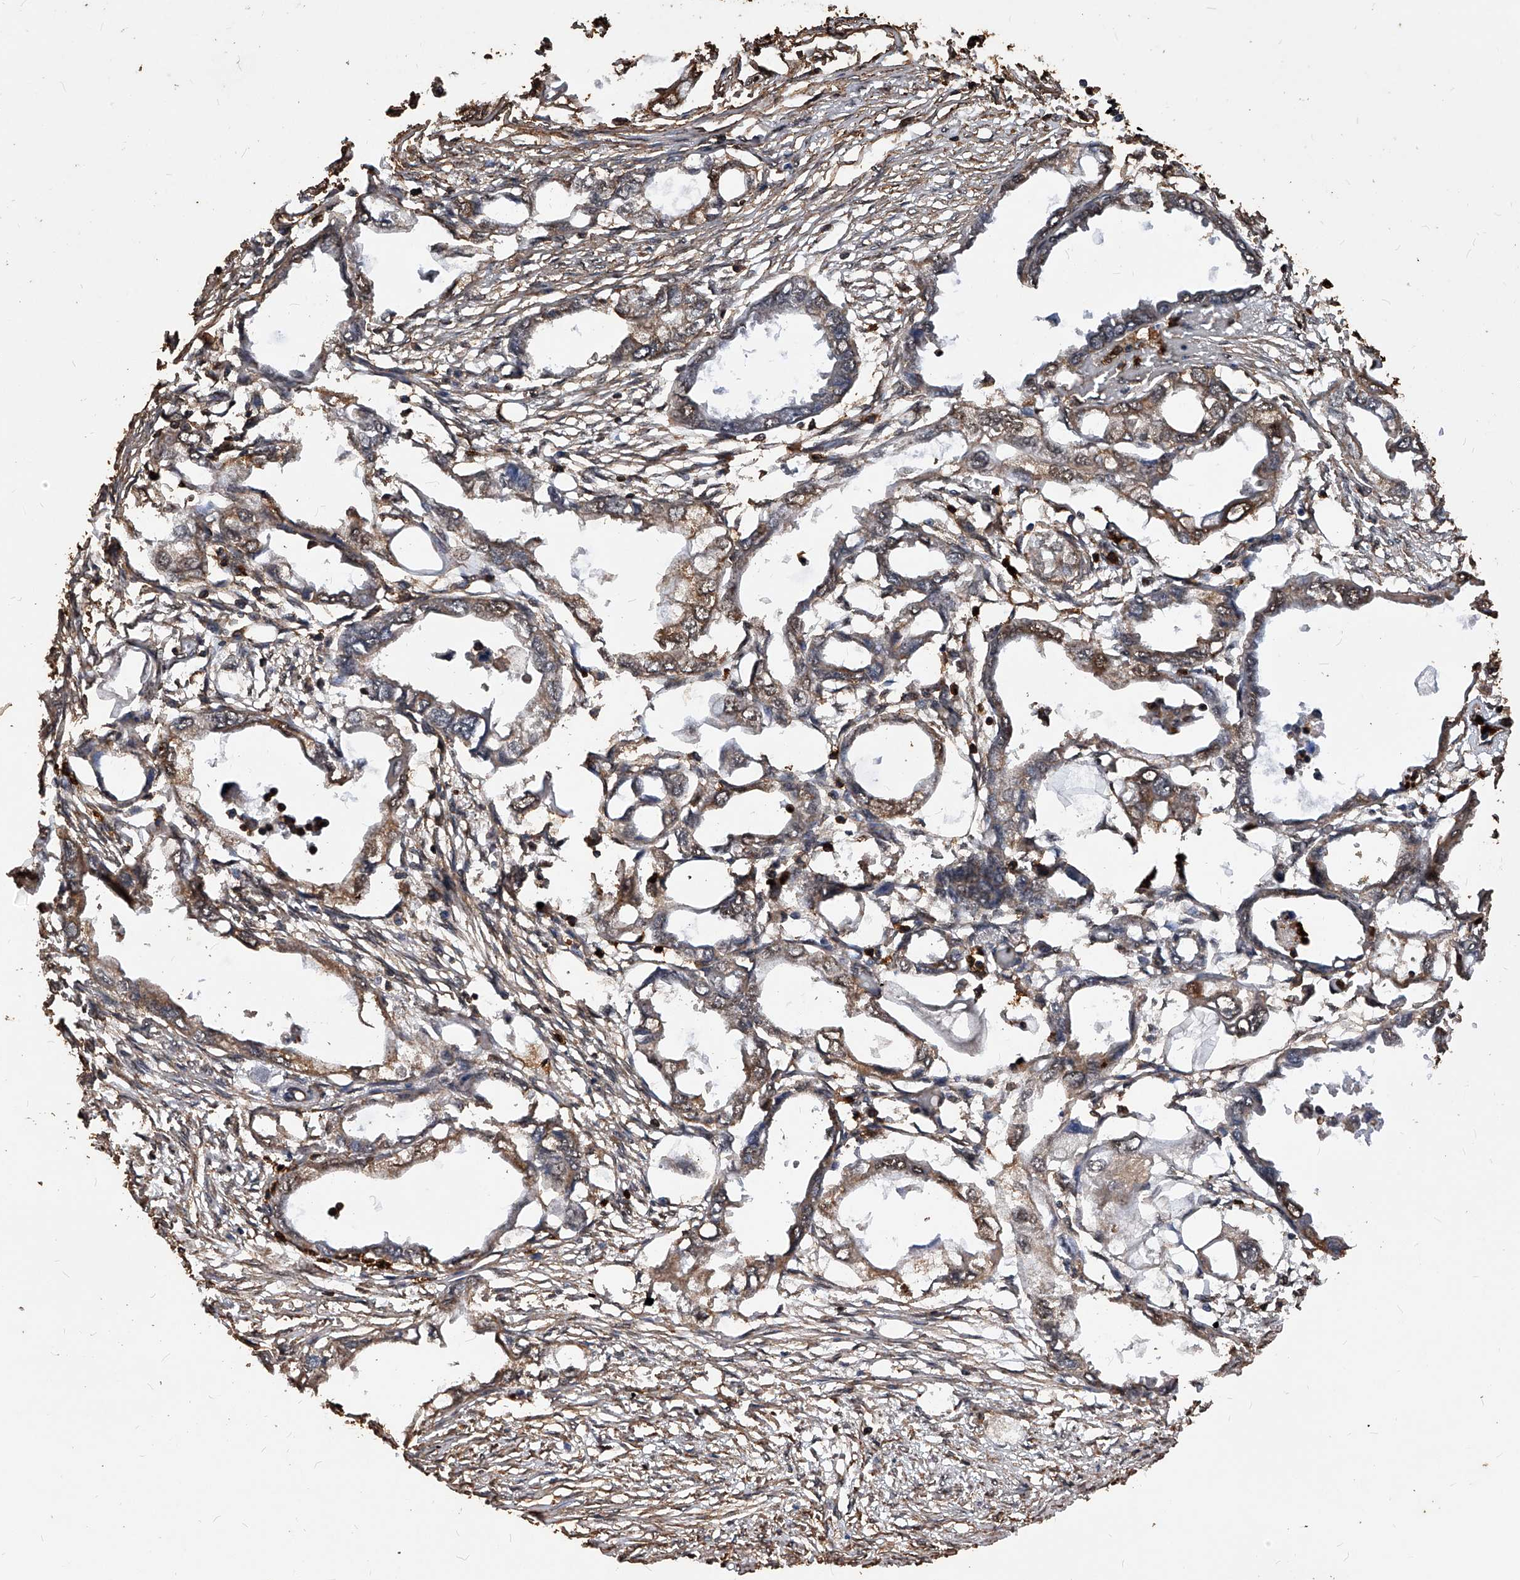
{"staining": {"intensity": "weak", "quantity": "25%-75%", "location": "cytoplasmic/membranous"}, "tissue": "endometrial cancer", "cell_type": "Tumor cells", "image_type": "cancer", "snomed": [{"axis": "morphology", "description": "Adenocarcinoma, NOS"}, {"axis": "morphology", "description": "Adenocarcinoma, metastatic, NOS"}, {"axis": "topography", "description": "Adipose tissue"}, {"axis": "topography", "description": "Endometrium"}], "caption": "A high-resolution micrograph shows immunohistochemistry (IHC) staining of endometrial metastatic adenocarcinoma, which reveals weak cytoplasmic/membranous positivity in approximately 25%-75% of tumor cells. The protein of interest is stained brown, and the nuclei are stained in blue (DAB (3,3'-diaminobenzidine) IHC with brightfield microscopy, high magnification).", "gene": "UCP2", "patient": {"sex": "female", "age": 67}}